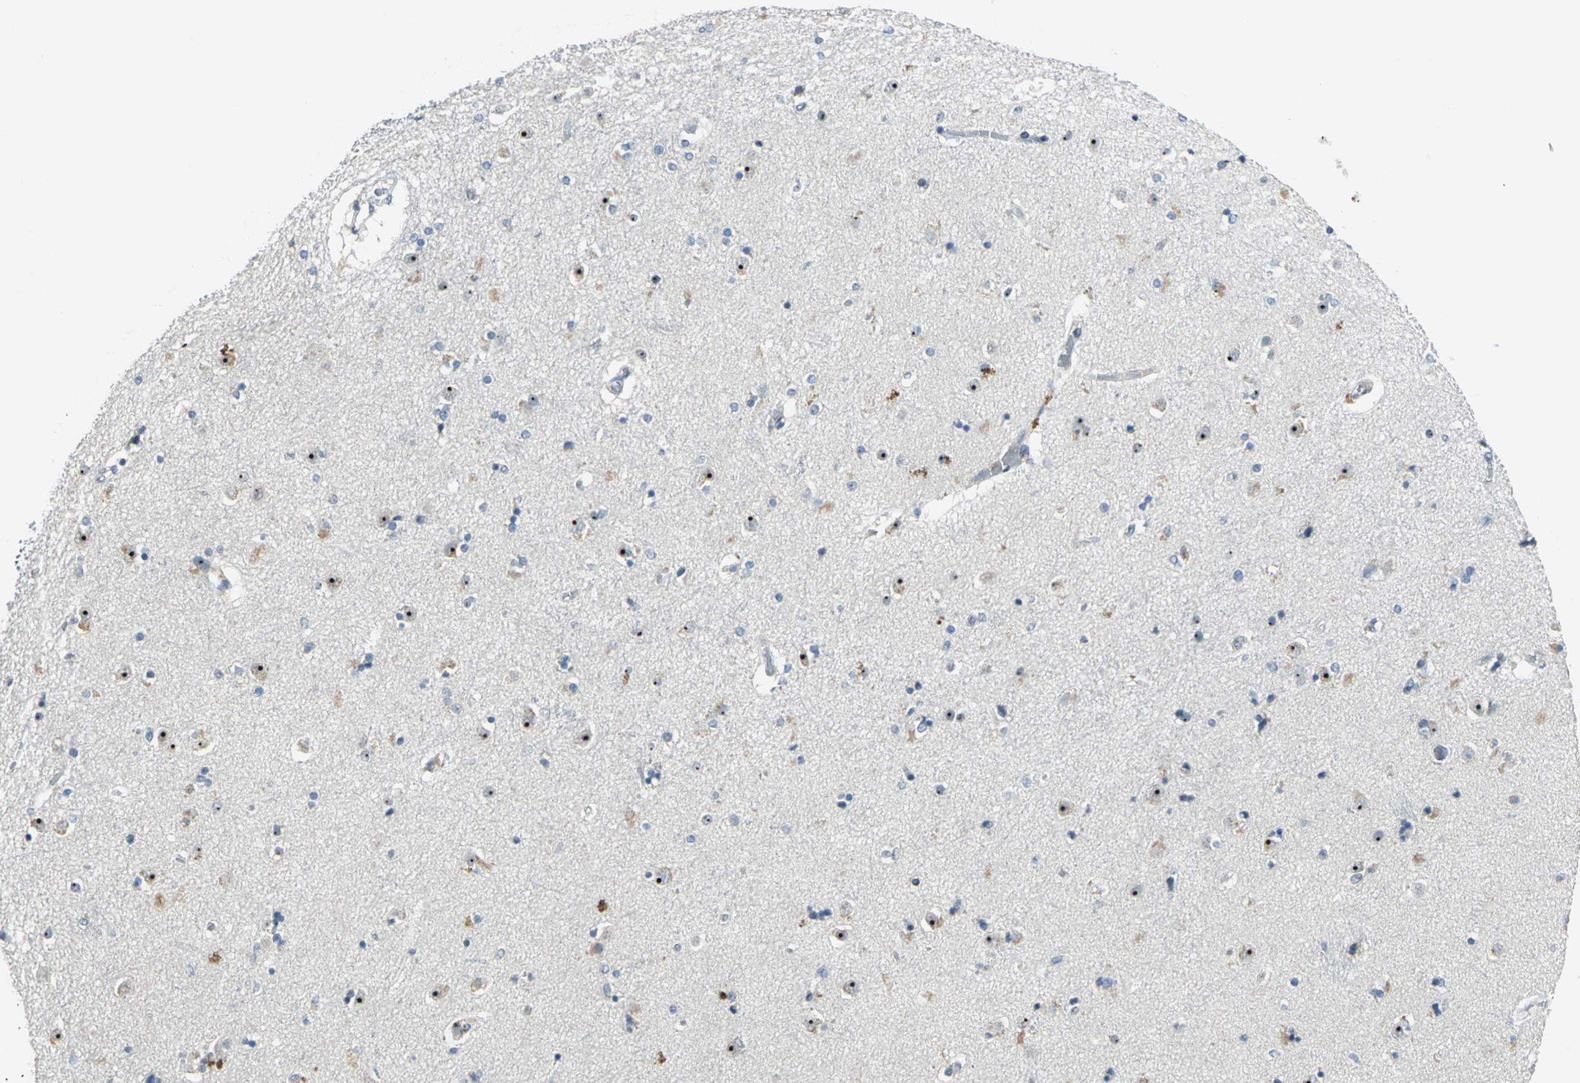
{"staining": {"intensity": "strong", "quantity": "25%-75%", "location": "nuclear"}, "tissue": "caudate", "cell_type": "Glial cells", "image_type": "normal", "snomed": [{"axis": "morphology", "description": "Normal tissue, NOS"}, {"axis": "topography", "description": "Lateral ventricle wall"}], "caption": "This photomicrograph reveals immunohistochemistry staining of normal human caudate, with high strong nuclear expression in about 25%-75% of glial cells.", "gene": "MYBBP1A", "patient": {"sex": "female", "age": 54}}